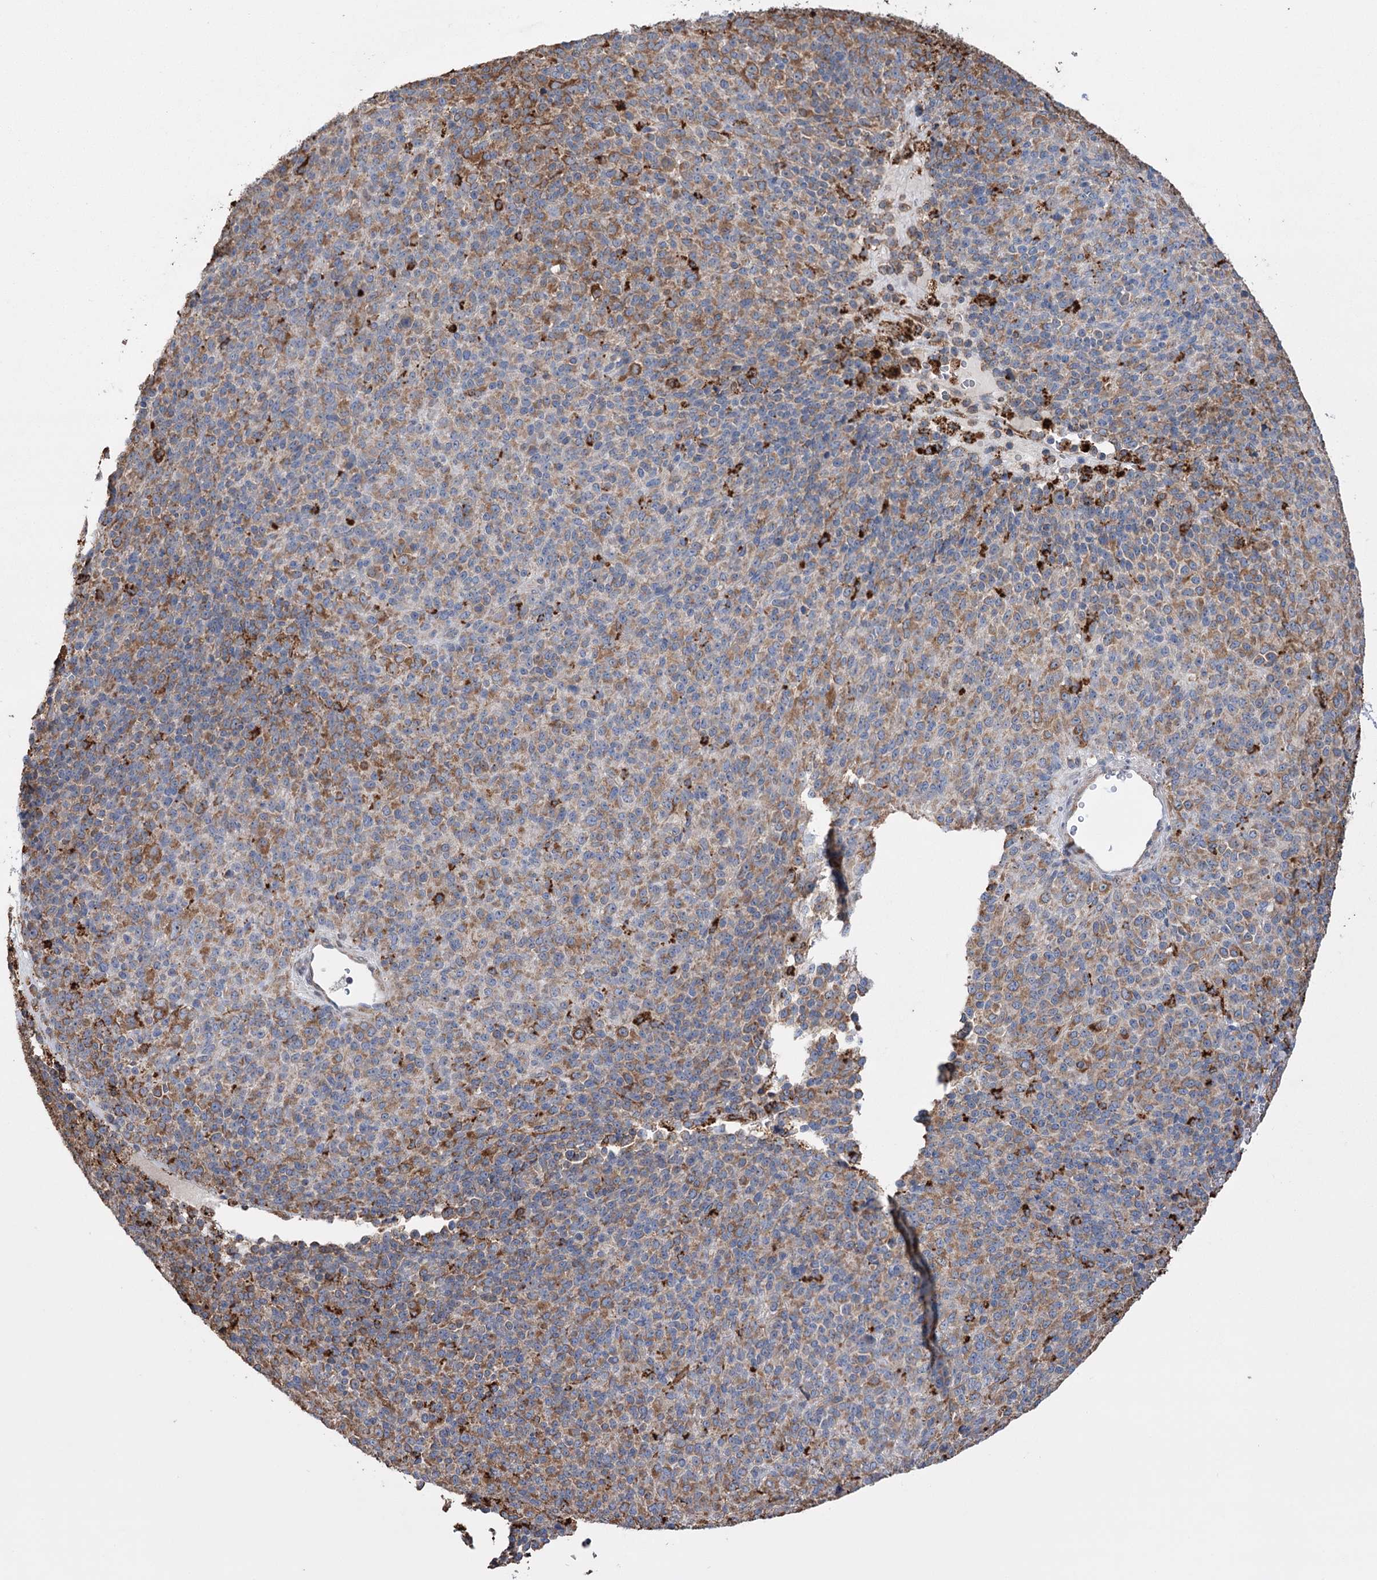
{"staining": {"intensity": "moderate", "quantity": "25%-75%", "location": "cytoplasmic/membranous"}, "tissue": "melanoma", "cell_type": "Tumor cells", "image_type": "cancer", "snomed": [{"axis": "morphology", "description": "Malignant melanoma, Metastatic site"}, {"axis": "topography", "description": "Brain"}], "caption": "Immunohistochemistry (IHC) image of human melanoma stained for a protein (brown), which exhibits medium levels of moderate cytoplasmic/membranous positivity in about 25%-75% of tumor cells.", "gene": "TRIM71", "patient": {"sex": "female", "age": 56}}